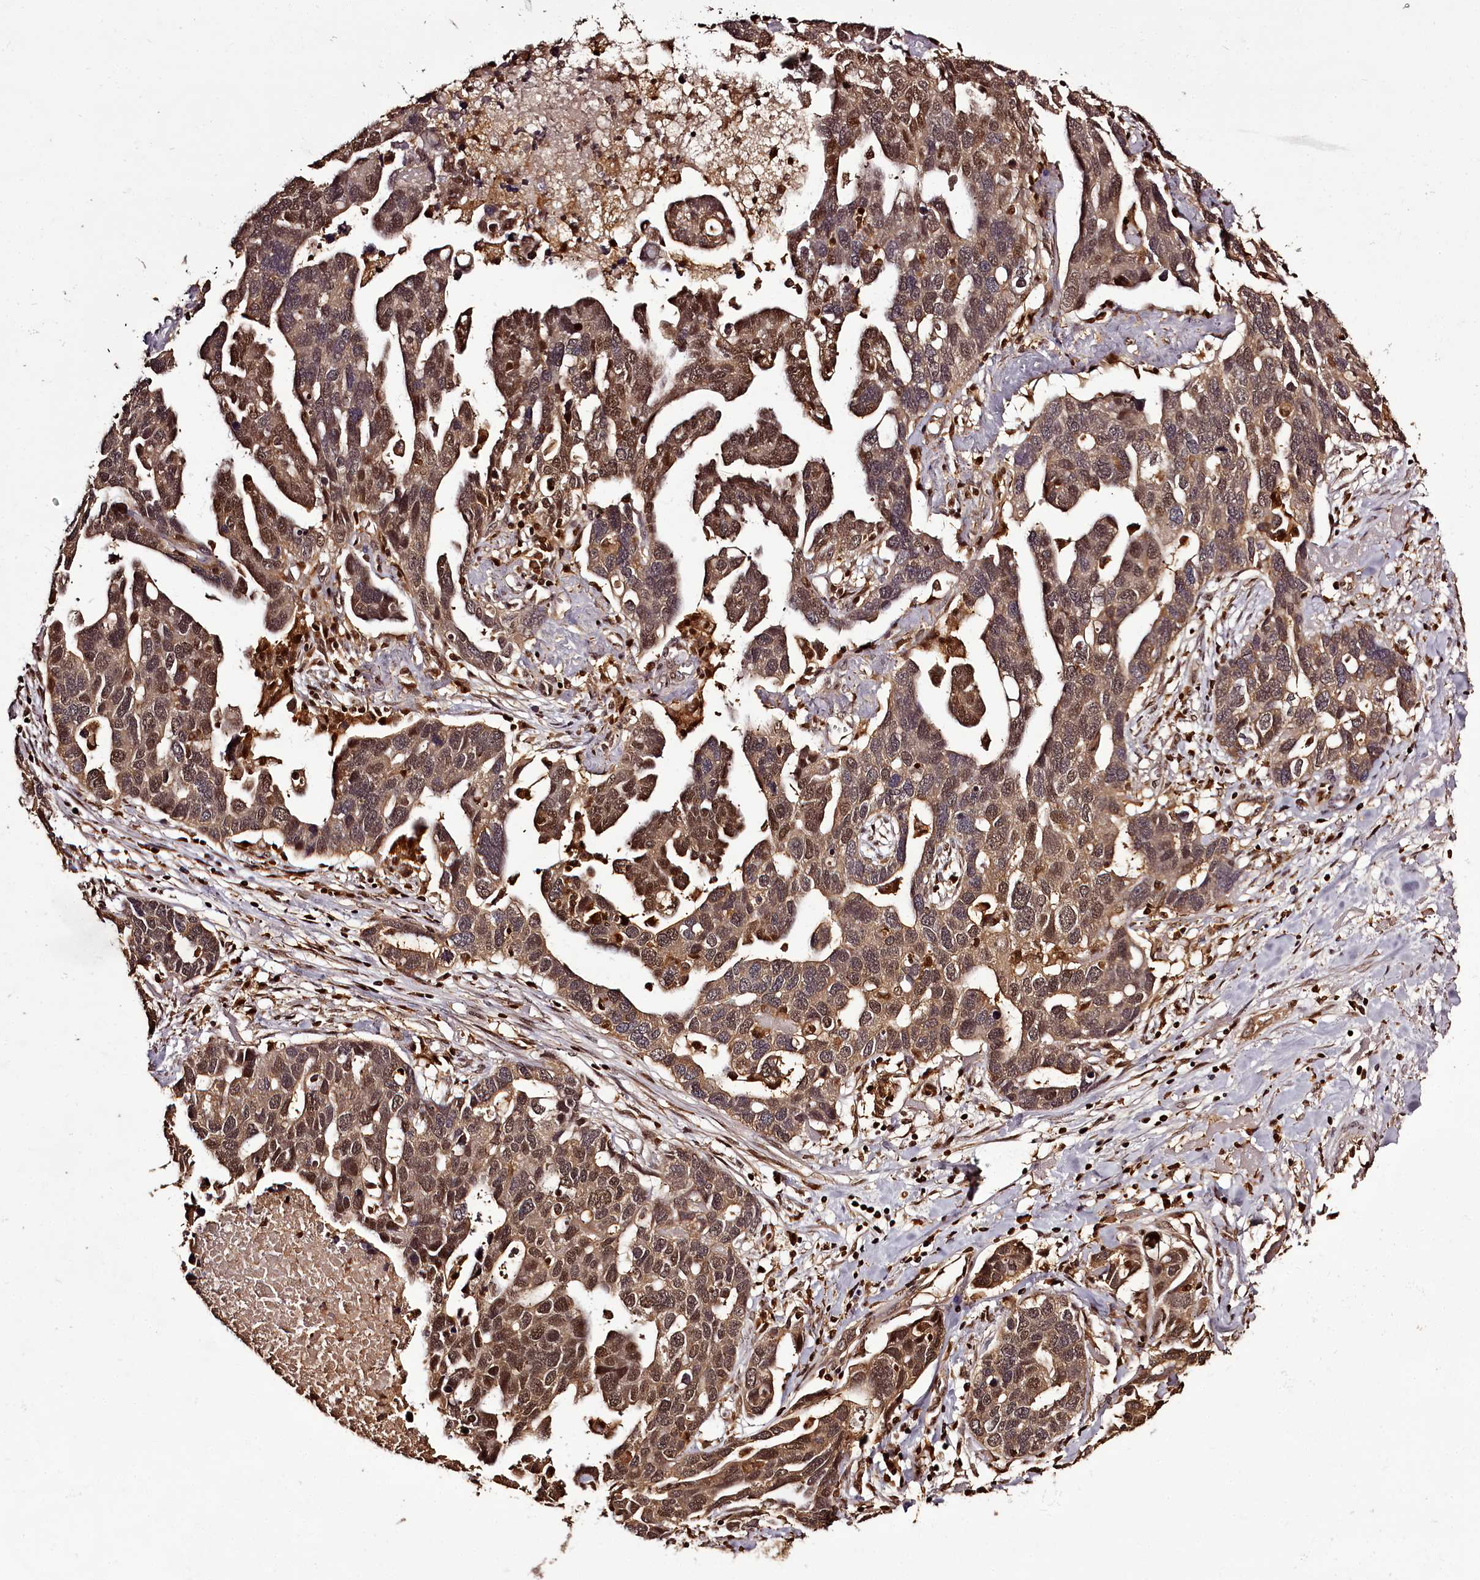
{"staining": {"intensity": "moderate", "quantity": ">75%", "location": "cytoplasmic/membranous,nuclear"}, "tissue": "ovarian cancer", "cell_type": "Tumor cells", "image_type": "cancer", "snomed": [{"axis": "morphology", "description": "Cystadenocarcinoma, serous, NOS"}, {"axis": "topography", "description": "Ovary"}], "caption": "A histopathology image of human ovarian cancer stained for a protein displays moderate cytoplasmic/membranous and nuclear brown staining in tumor cells.", "gene": "NPRL2", "patient": {"sex": "female", "age": 54}}